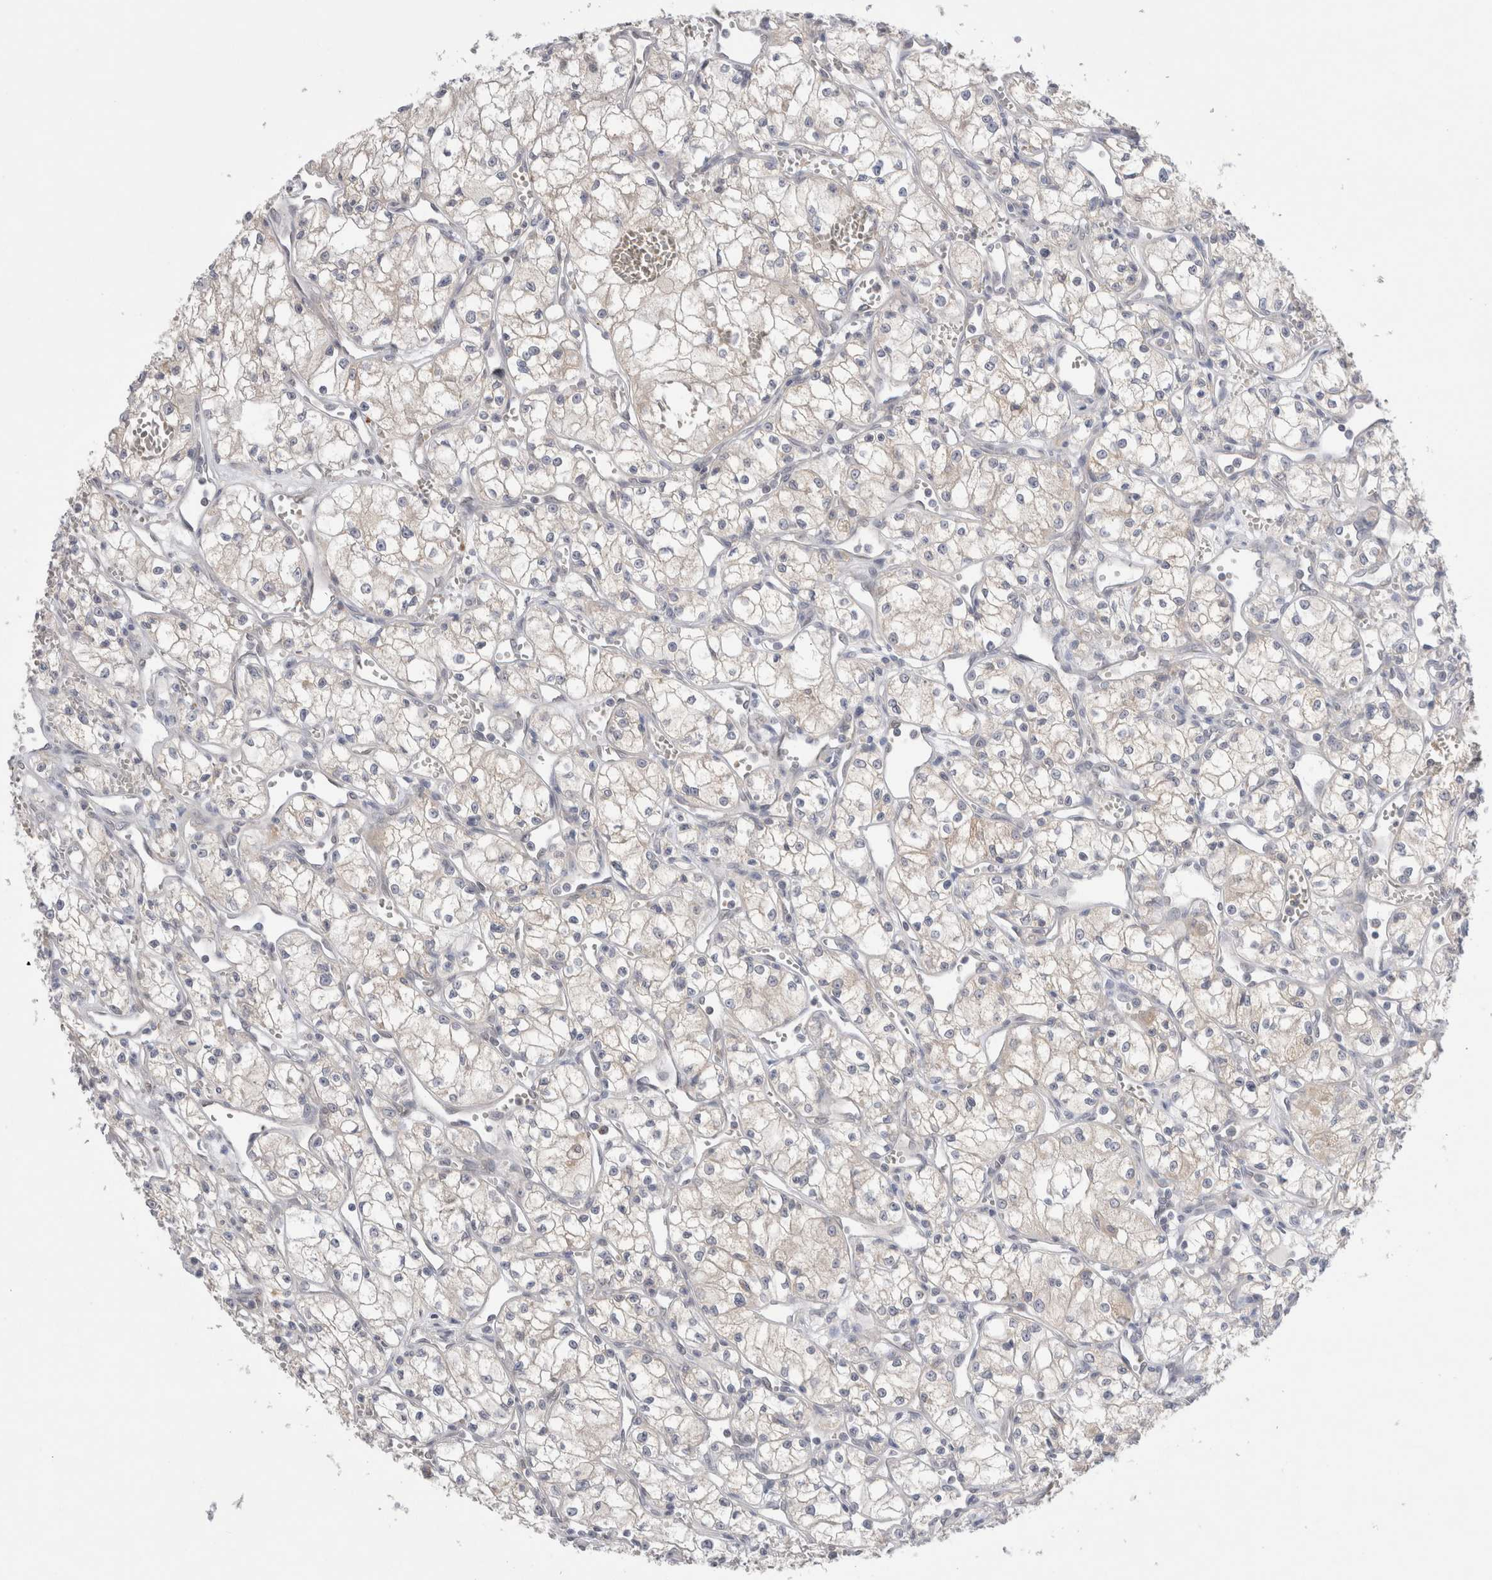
{"staining": {"intensity": "moderate", "quantity": "<25%", "location": "cytoplasmic/membranous"}, "tissue": "renal cancer", "cell_type": "Tumor cells", "image_type": "cancer", "snomed": [{"axis": "morphology", "description": "Adenocarcinoma, NOS"}, {"axis": "topography", "description": "Kidney"}], "caption": "Protein staining displays moderate cytoplasmic/membranous positivity in about <25% of tumor cells in renal adenocarcinoma. Nuclei are stained in blue.", "gene": "NDOR1", "patient": {"sex": "male", "age": 59}}